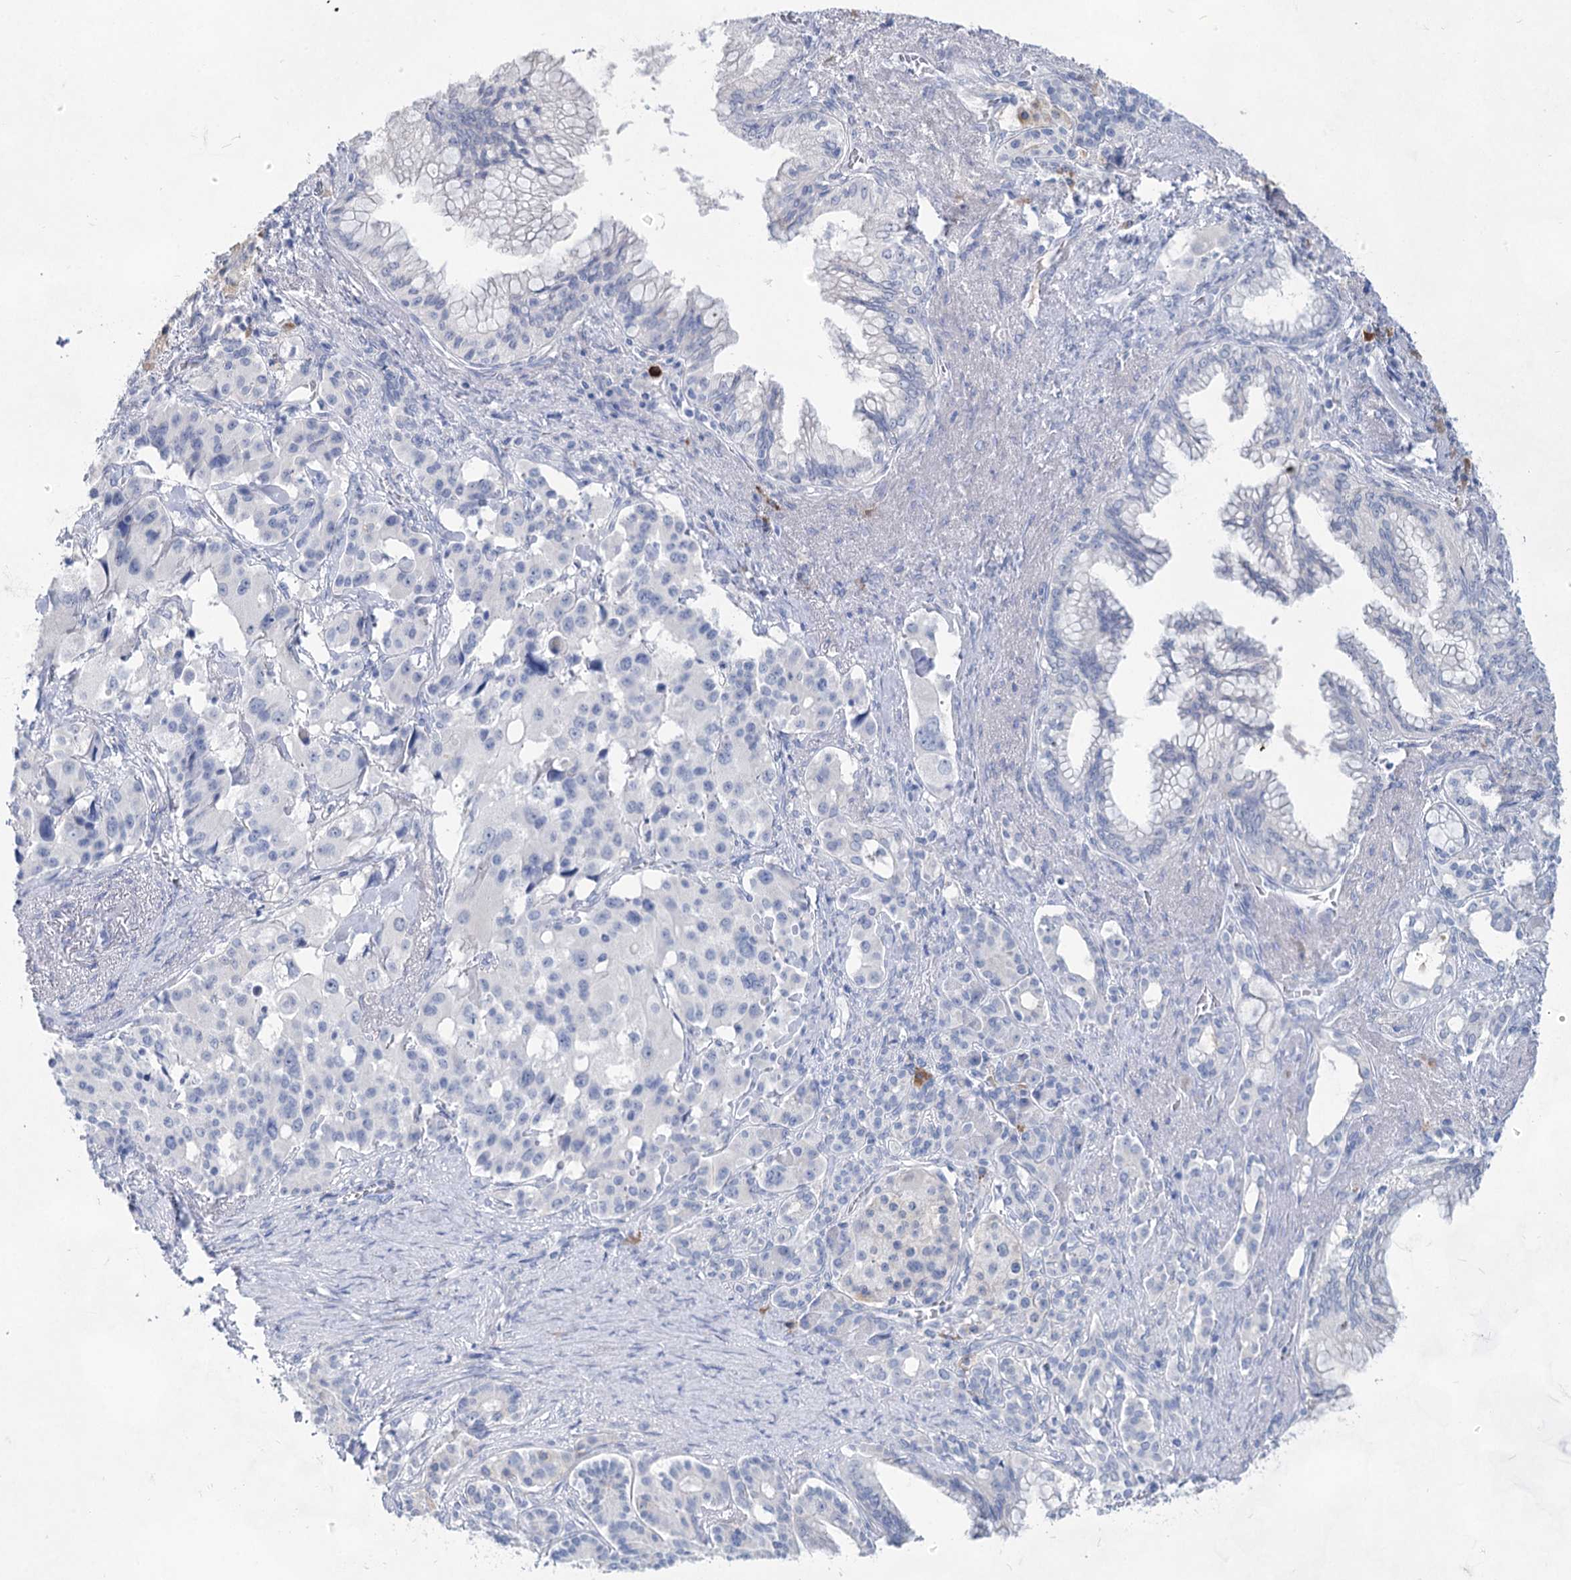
{"staining": {"intensity": "negative", "quantity": "none", "location": "none"}, "tissue": "pancreatic cancer", "cell_type": "Tumor cells", "image_type": "cancer", "snomed": [{"axis": "morphology", "description": "Adenocarcinoma, NOS"}, {"axis": "topography", "description": "Pancreas"}], "caption": "A micrograph of human adenocarcinoma (pancreatic) is negative for staining in tumor cells.", "gene": "ACRV1", "patient": {"sex": "female", "age": 74}}